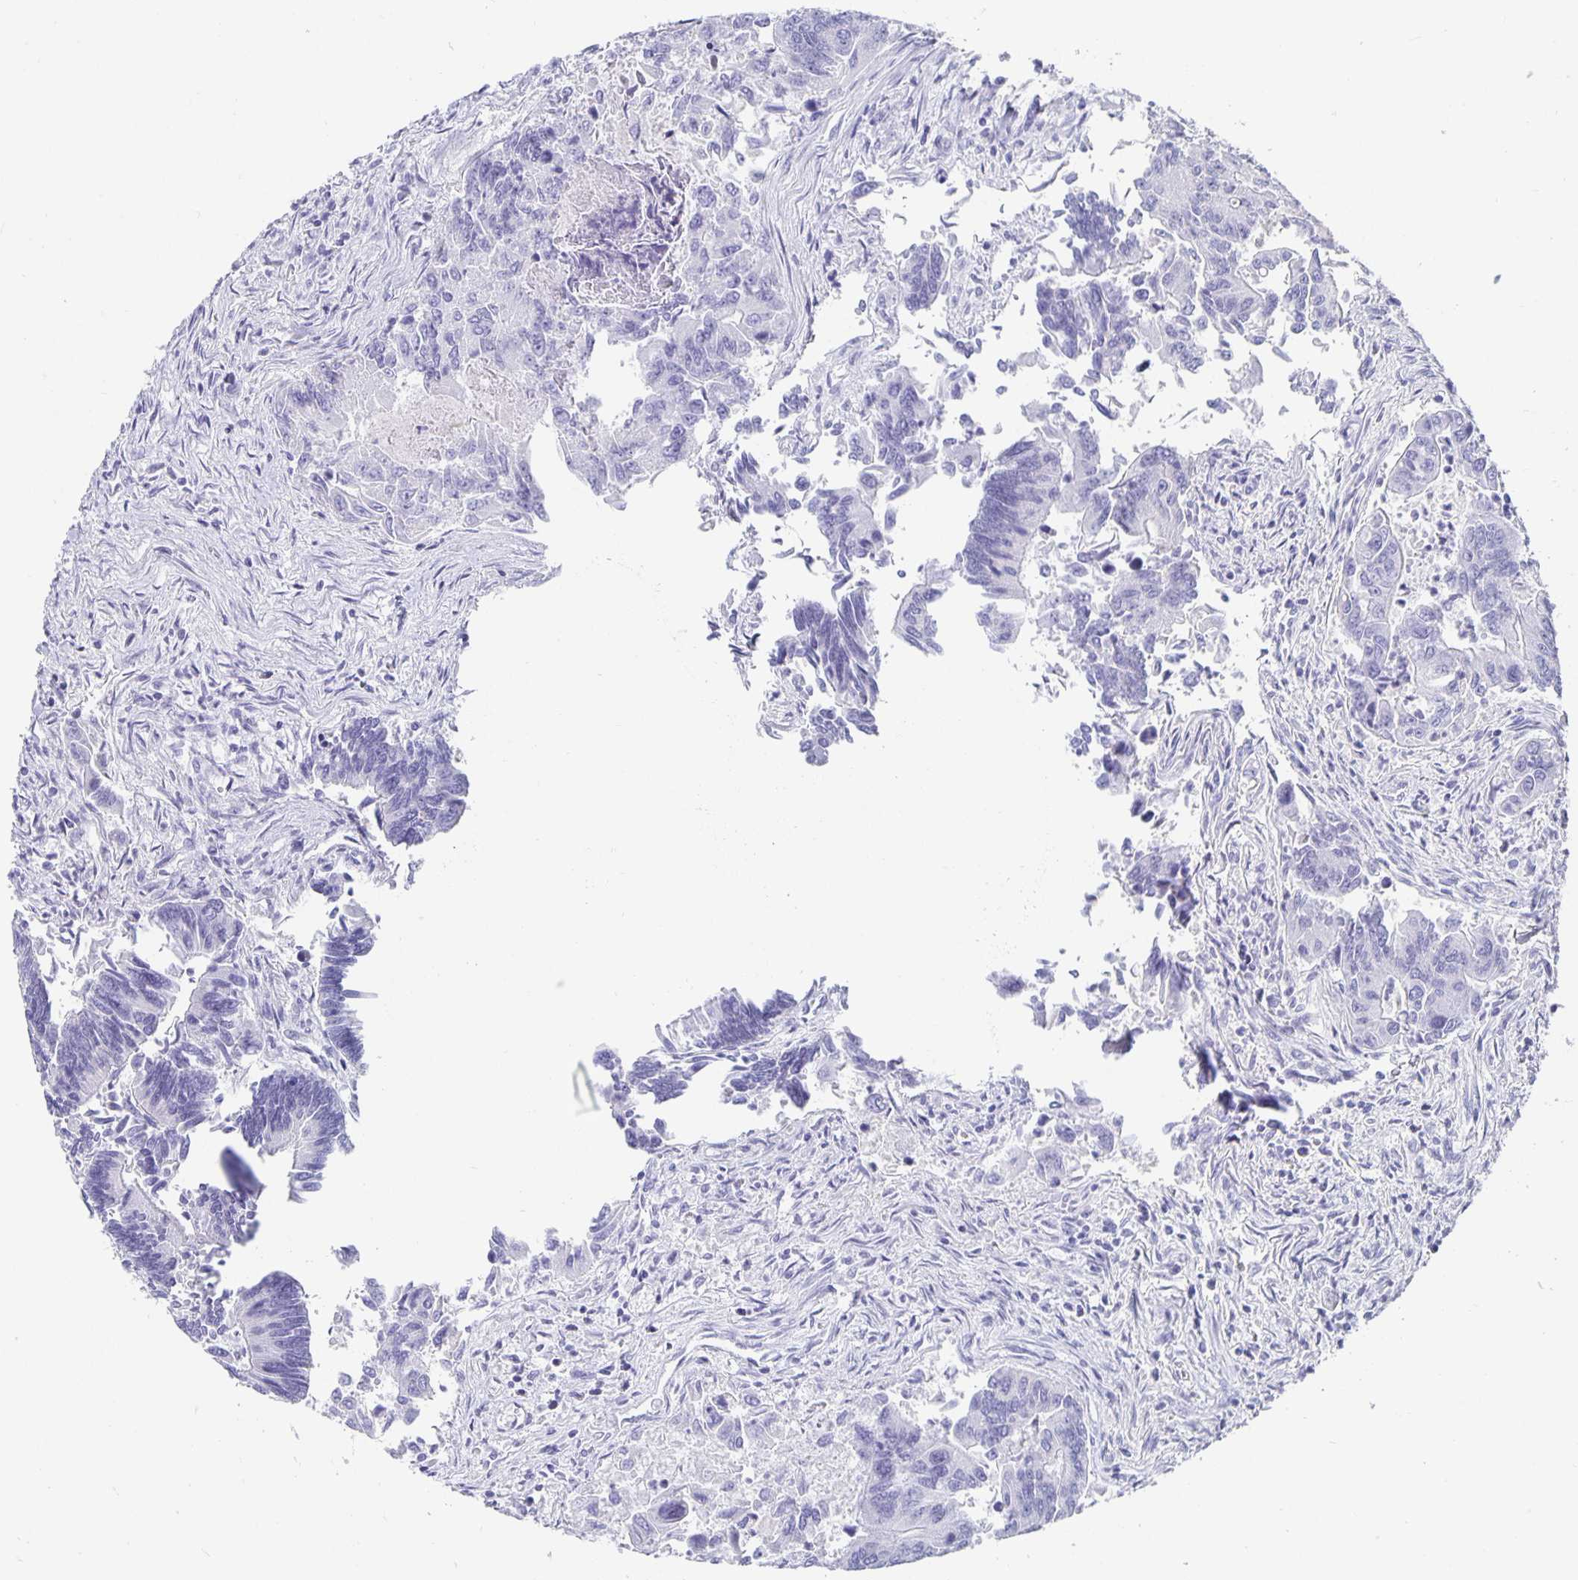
{"staining": {"intensity": "negative", "quantity": "none", "location": "none"}, "tissue": "colorectal cancer", "cell_type": "Tumor cells", "image_type": "cancer", "snomed": [{"axis": "morphology", "description": "Adenocarcinoma, NOS"}, {"axis": "topography", "description": "Colon"}], "caption": "A photomicrograph of colorectal adenocarcinoma stained for a protein demonstrates no brown staining in tumor cells.", "gene": "CHGA", "patient": {"sex": "female", "age": 67}}